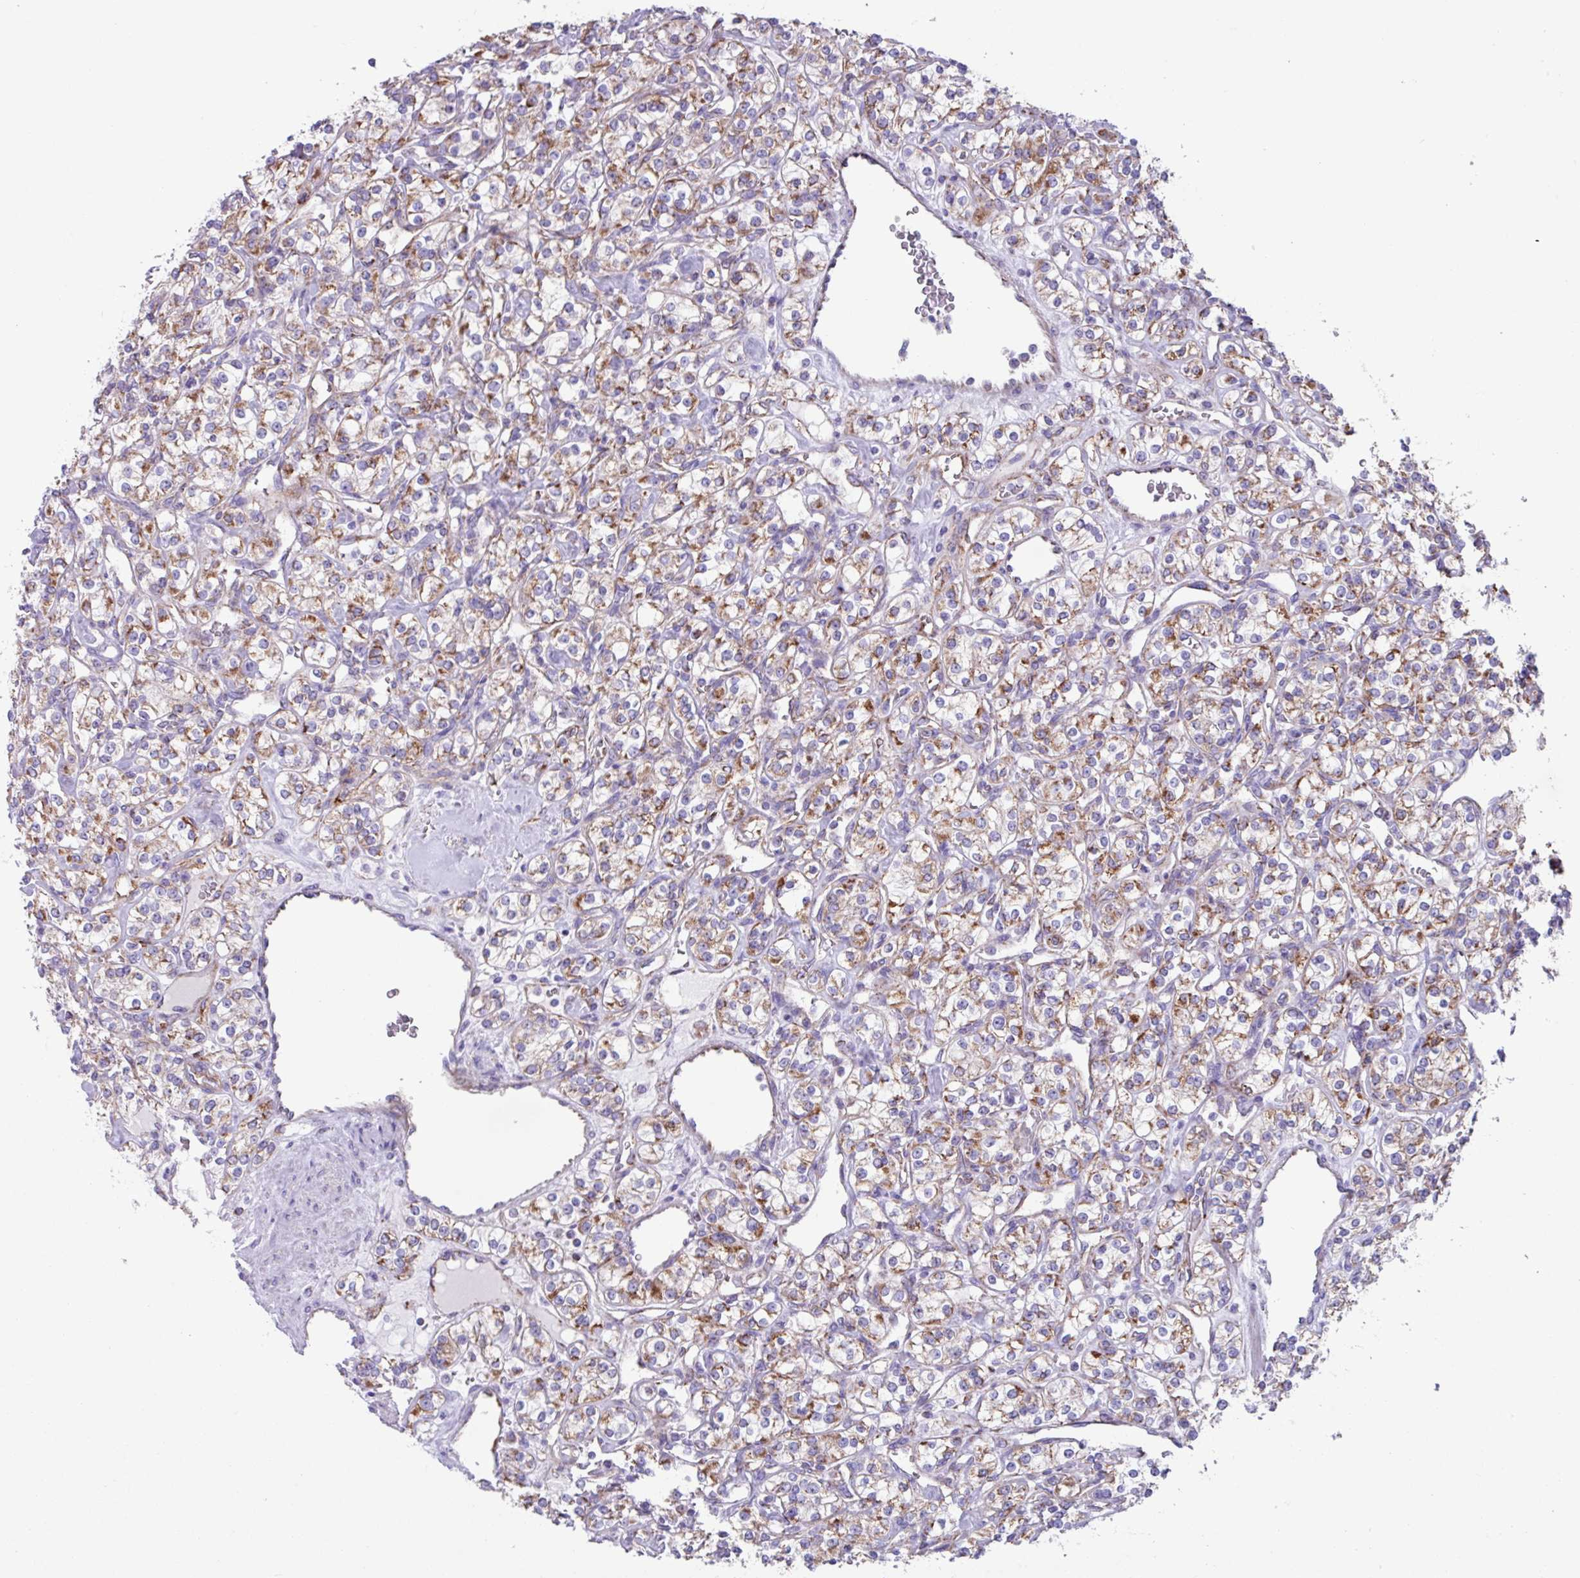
{"staining": {"intensity": "moderate", "quantity": "25%-75%", "location": "cytoplasmic/membranous"}, "tissue": "renal cancer", "cell_type": "Tumor cells", "image_type": "cancer", "snomed": [{"axis": "morphology", "description": "Adenocarcinoma, NOS"}, {"axis": "topography", "description": "Kidney"}], "caption": "An immunohistochemistry histopathology image of tumor tissue is shown. Protein staining in brown shows moderate cytoplasmic/membranous positivity in renal cancer within tumor cells.", "gene": "OTULIN", "patient": {"sex": "male", "age": 77}}